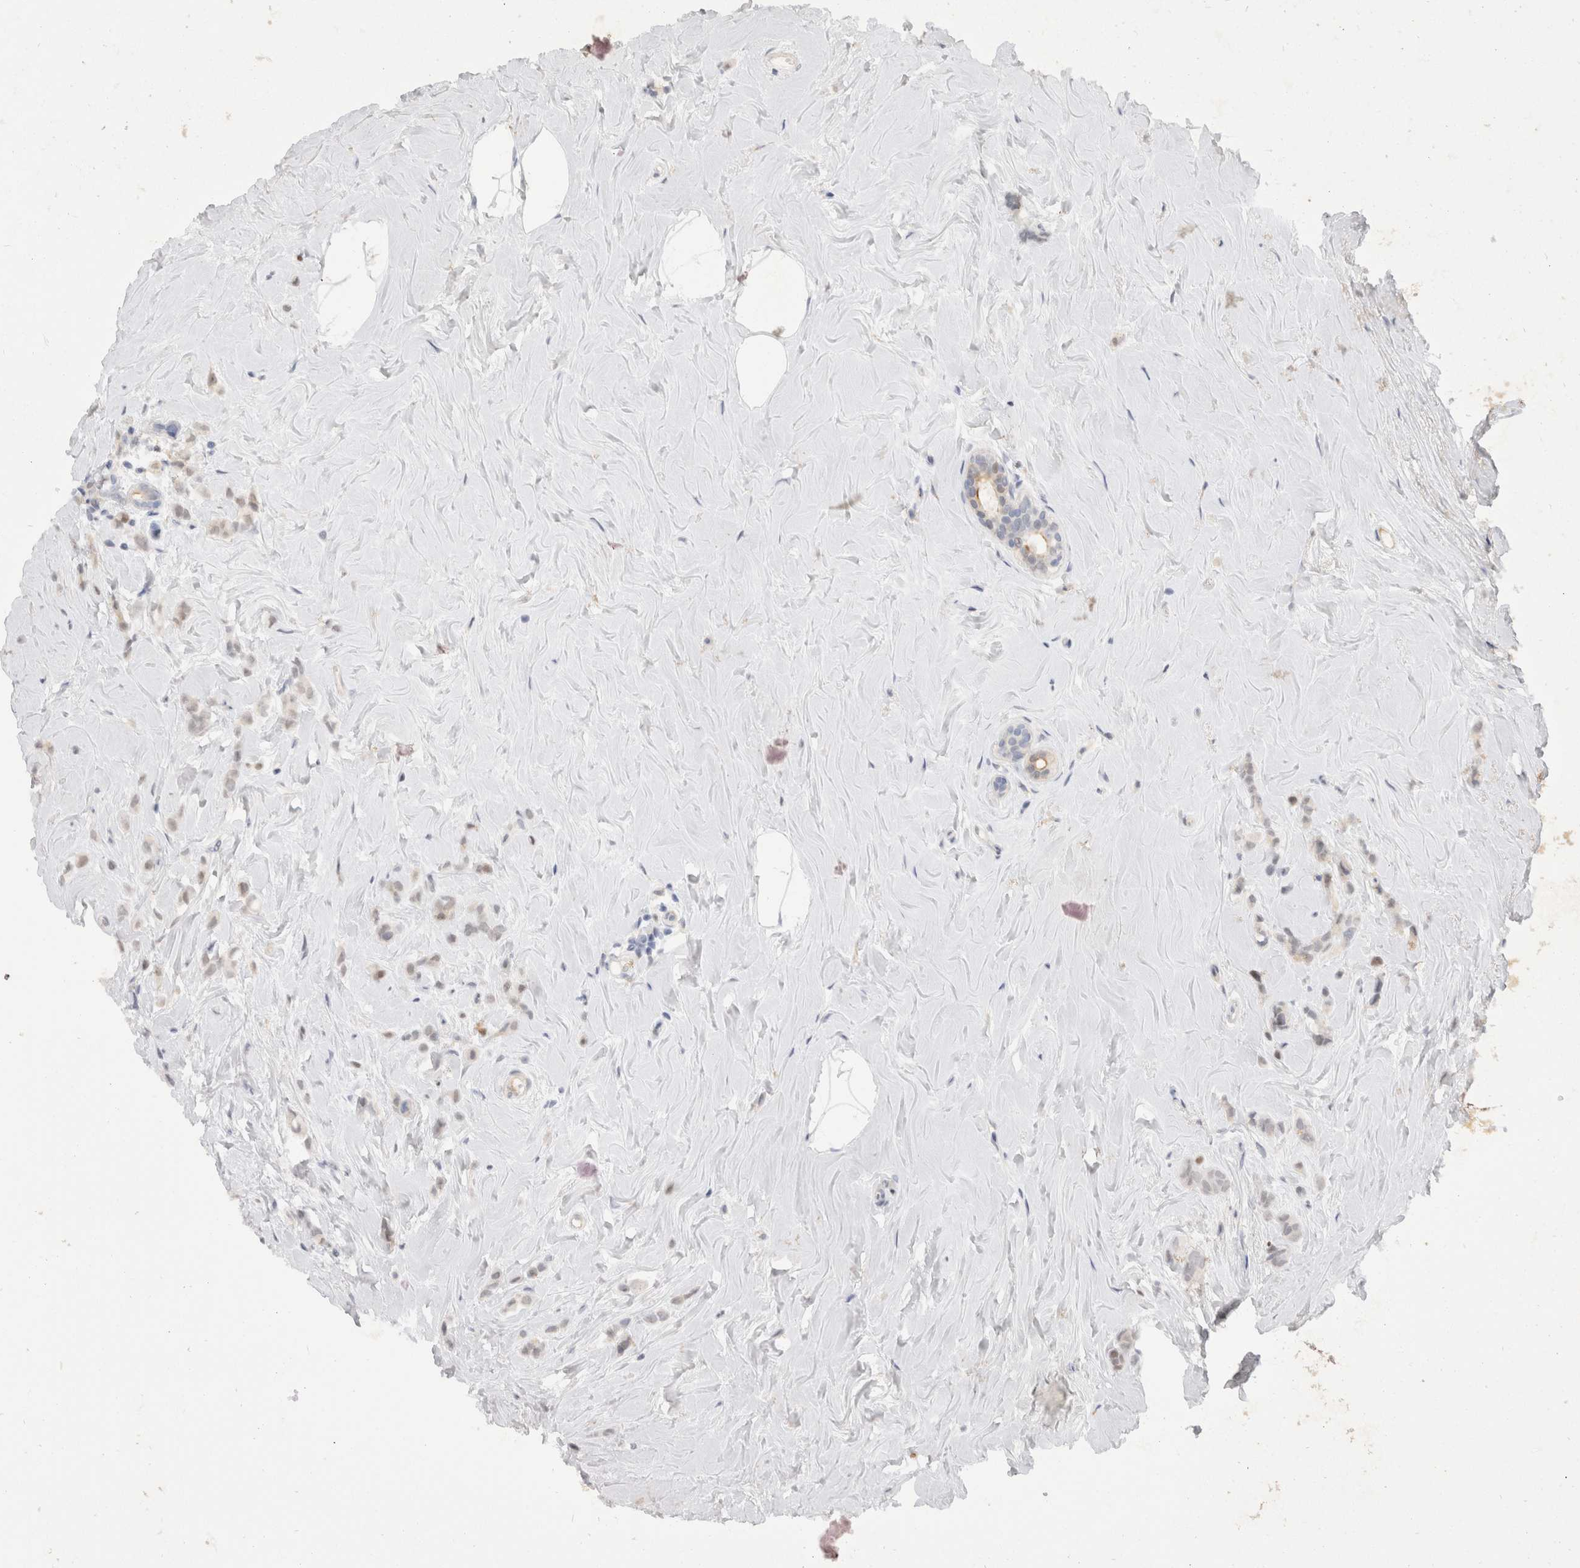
{"staining": {"intensity": "weak", "quantity": "<25%", "location": "nuclear"}, "tissue": "breast cancer", "cell_type": "Tumor cells", "image_type": "cancer", "snomed": [{"axis": "morphology", "description": "Lobular carcinoma"}, {"axis": "topography", "description": "Breast"}], "caption": "This is an immunohistochemistry histopathology image of human breast cancer (lobular carcinoma). There is no positivity in tumor cells.", "gene": "TOM1L2", "patient": {"sex": "female", "age": 47}}